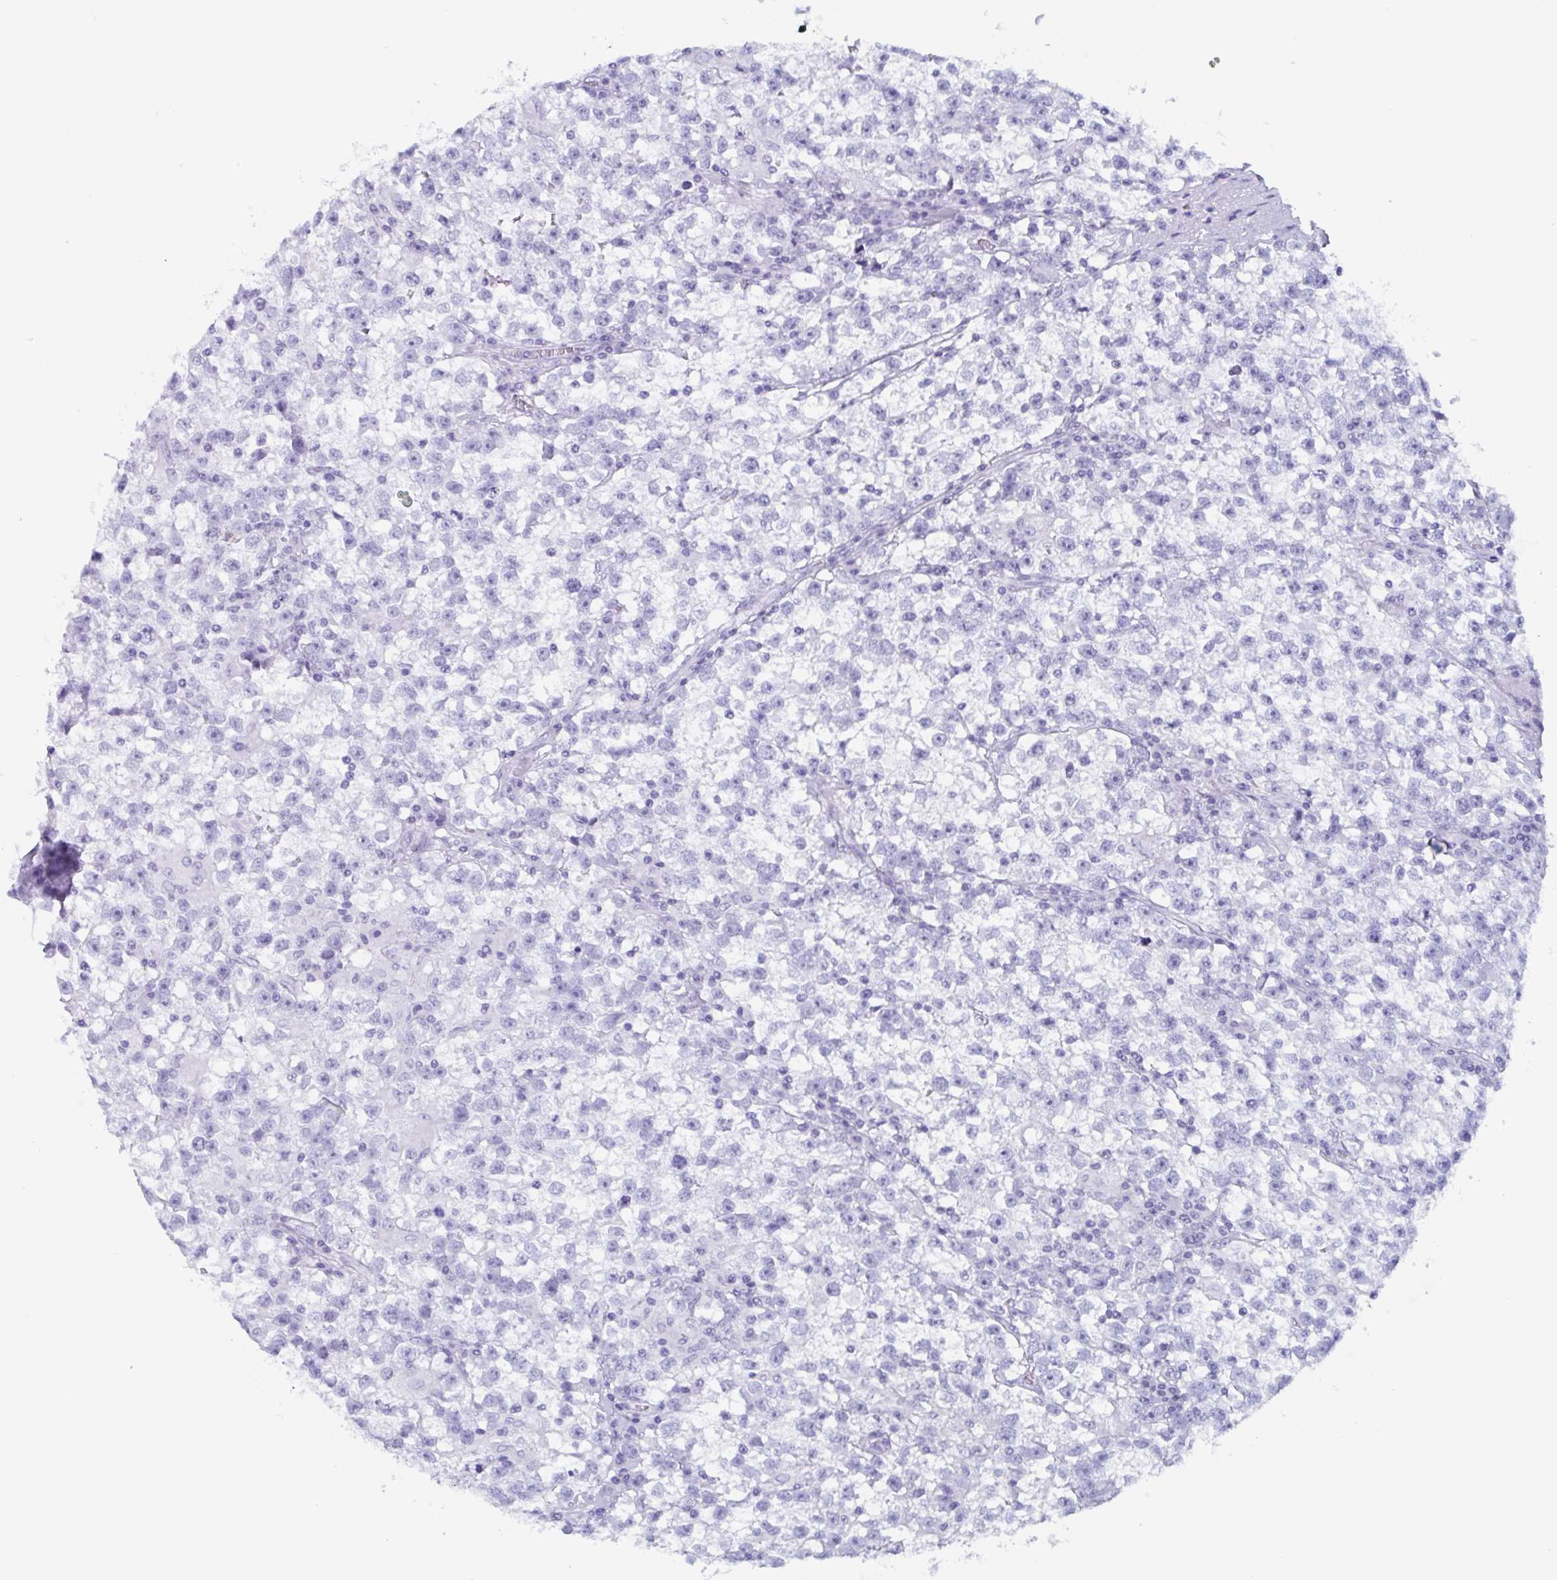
{"staining": {"intensity": "negative", "quantity": "none", "location": "none"}, "tissue": "testis cancer", "cell_type": "Tumor cells", "image_type": "cancer", "snomed": [{"axis": "morphology", "description": "Seminoma, NOS"}, {"axis": "topography", "description": "Testis"}], "caption": "Protein analysis of testis seminoma demonstrates no significant staining in tumor cells. (DAB (3,3'-diaminobenzidine) IHC visualized using brightfield microscopy, high magnification).", "gene": "BPI", "patient": {"sex": "male", "age": 31}}